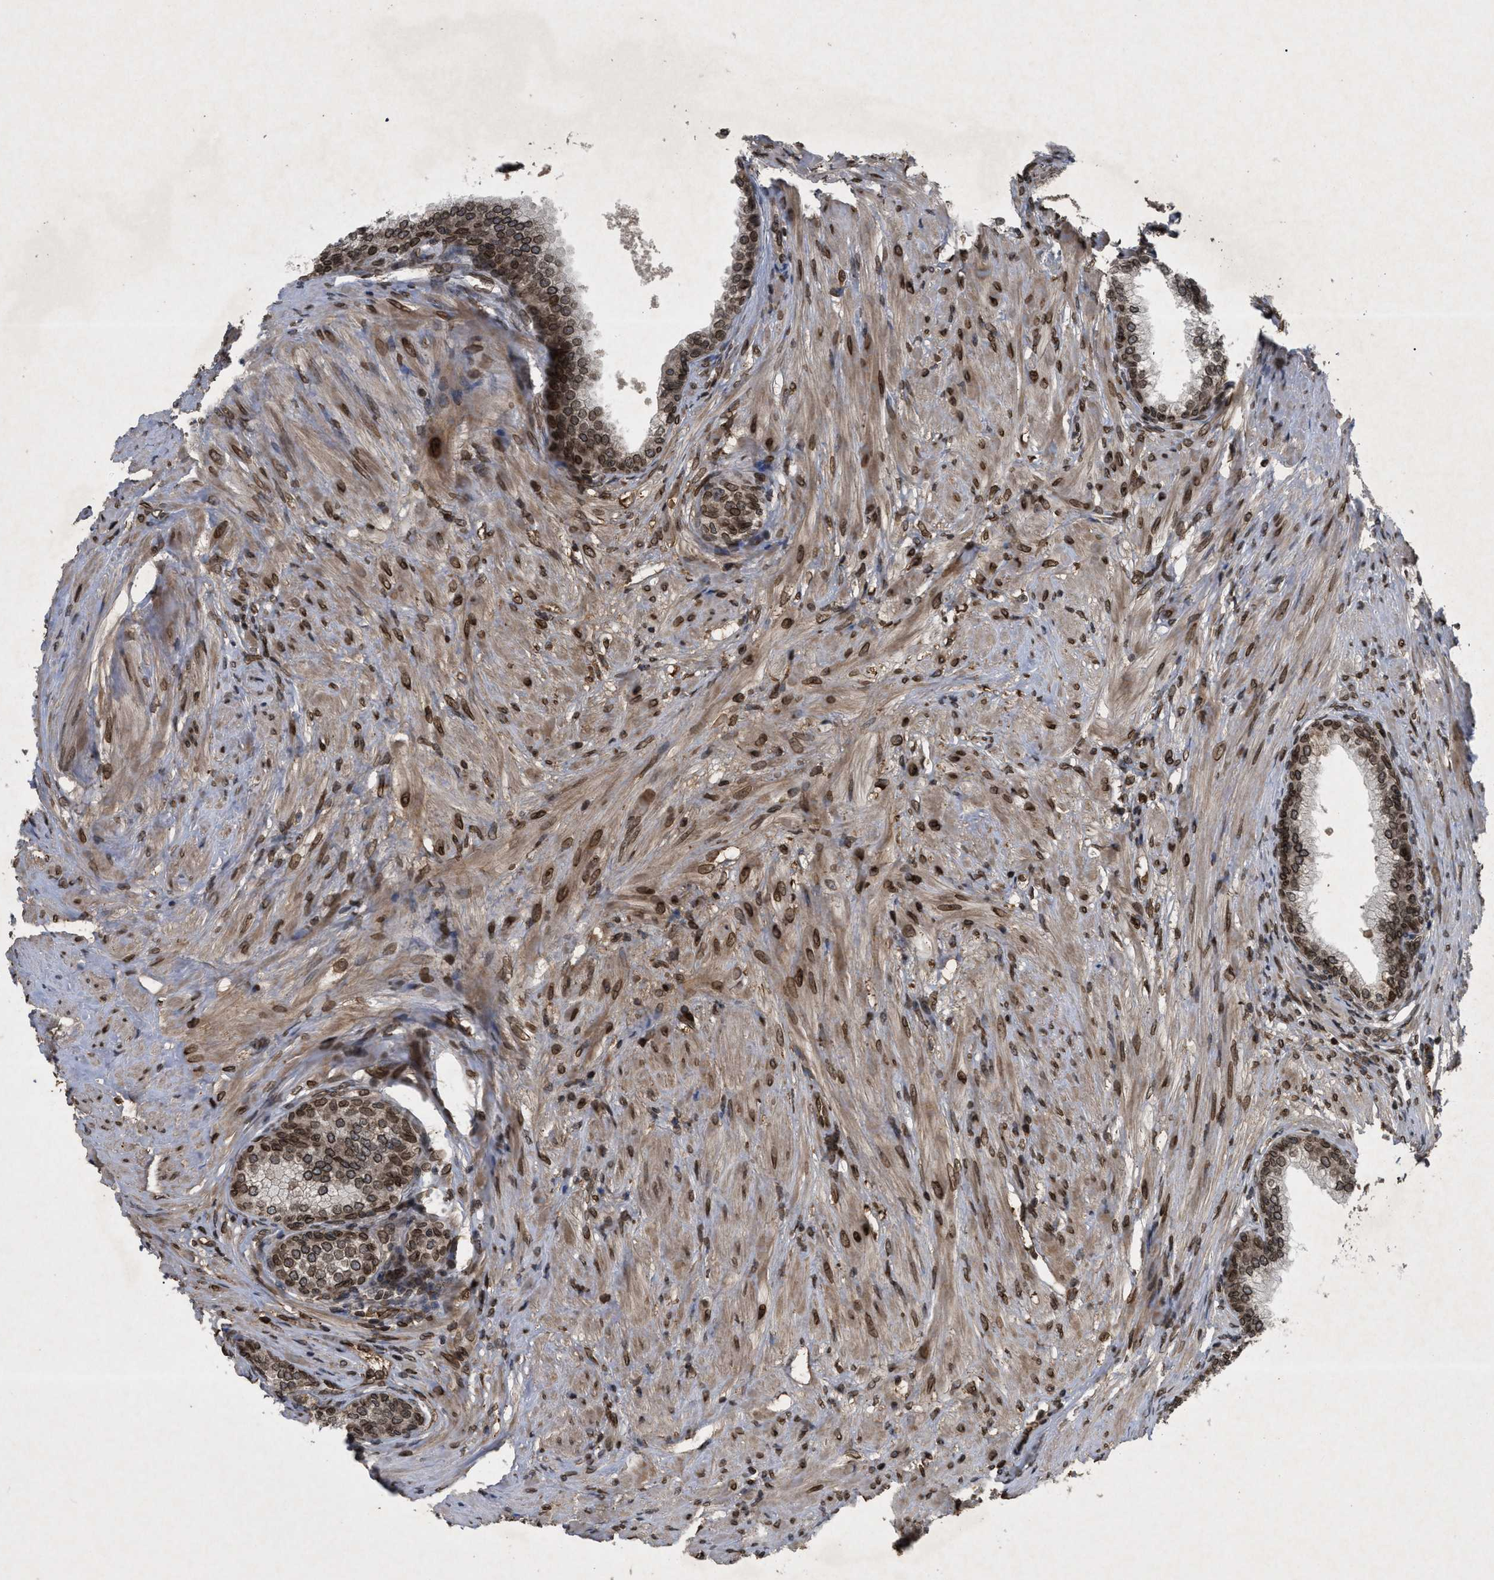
{"staining": {"intensity": "strong", "quantity": ">75%", "location": "cytoplasmic/membranous,nuclear"}, "tissue": "prostate", "cell_type": "Glandular cells", "image_type": "normal", "snomed": [{"axis": "morphology", "description": "Normal tissue, NOS"}, {"axis": "morphology", "description": "Urothelial carcinoma, Low grade"}, {"axis": "topography", "description": "Urinary bladder"}, {"axis": "topography", "description": "Prostate"}], "caption": "Normal prostate was stained to show a protein in brown. There is high levels of strong cytoplasmic/membranous,nuclear staining in about >75% of glandular cells.", "gene": "CRY1", "patient": {"sex": "male", "age": 60}}